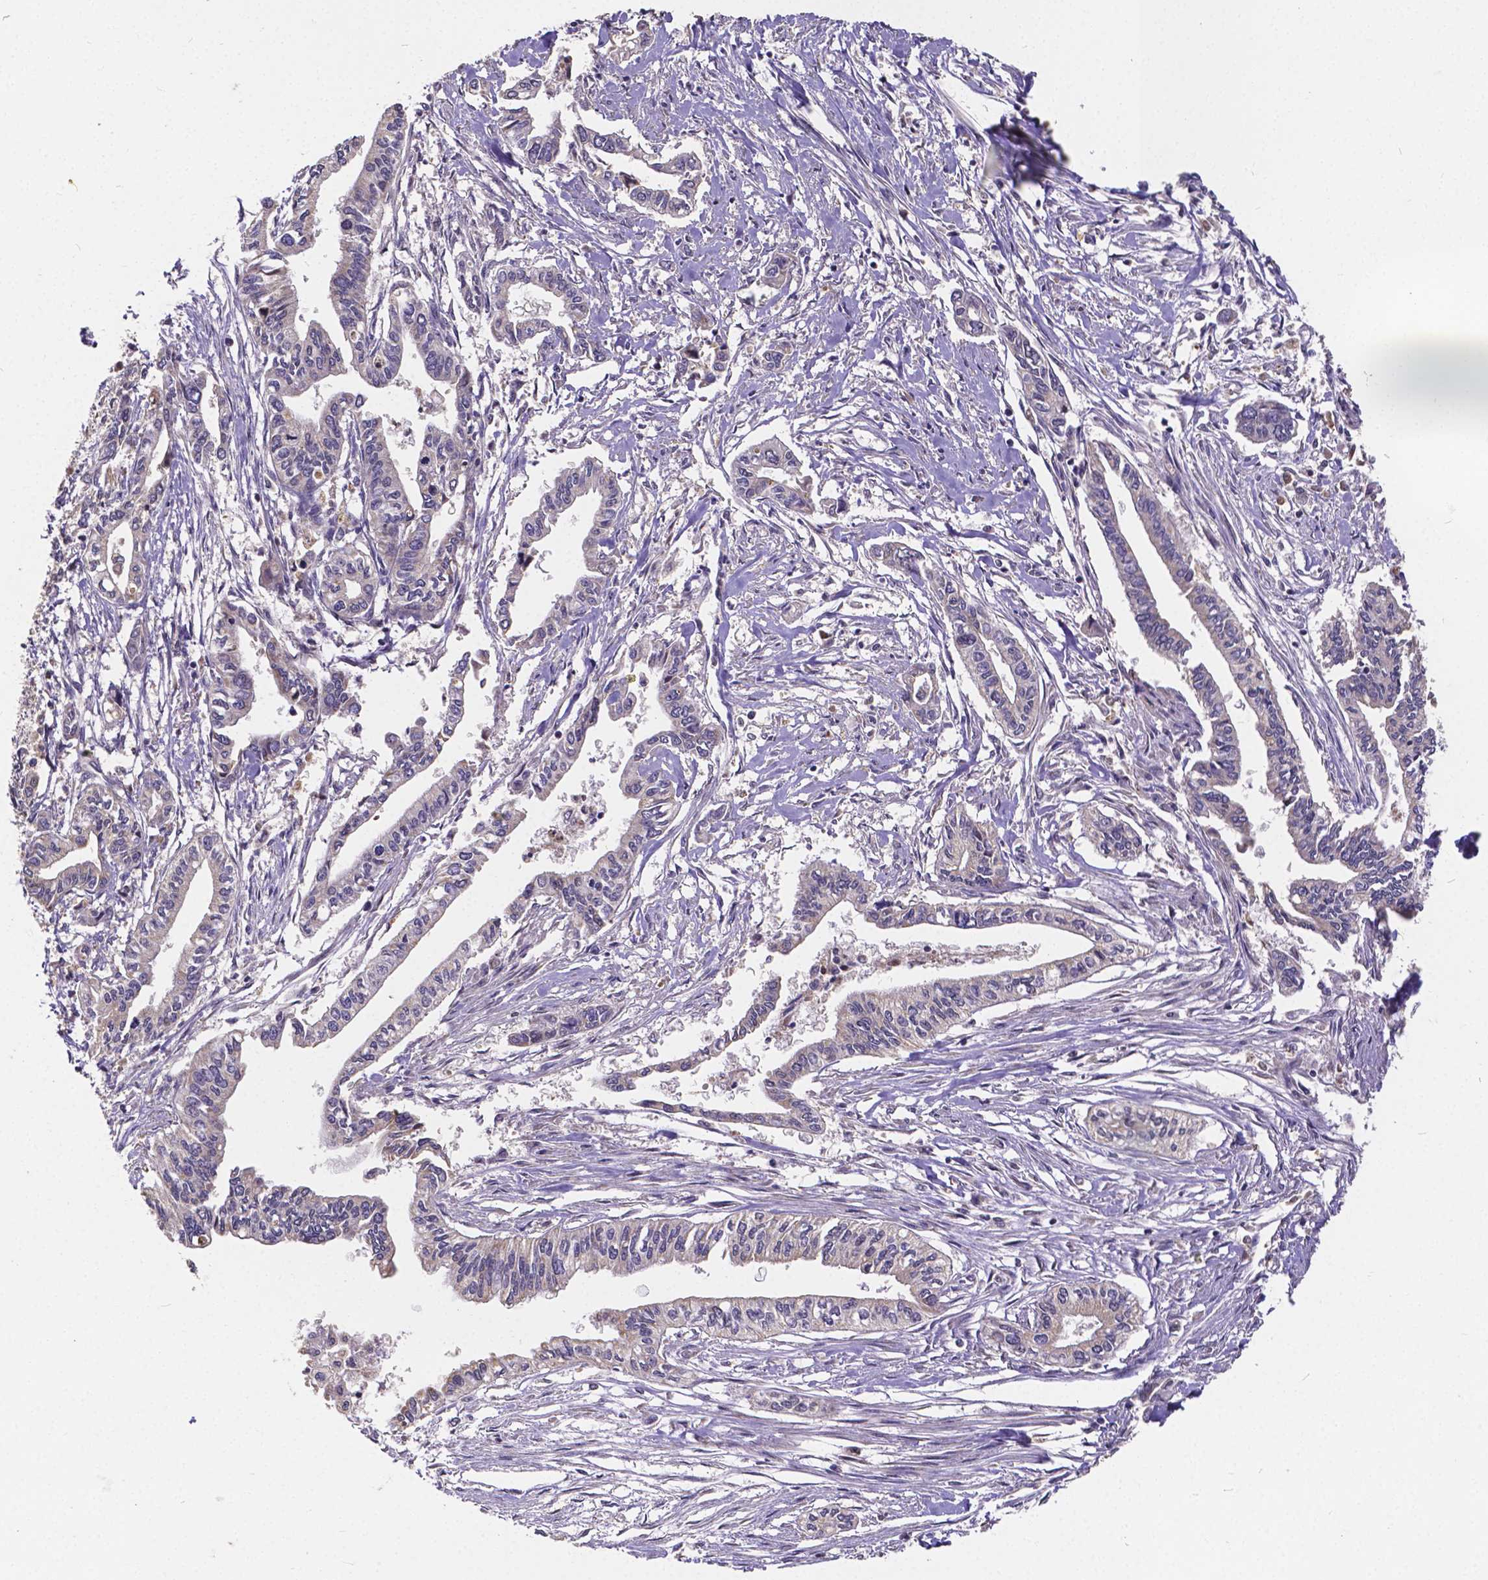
{"staining": {"intensity": "negative", "quantity": "none", "location": "none"}, "tissue": "pancreatic cancer", "cell_type": "Tumor cells", "image_type": "cancer", "snomed": [{"axis": "morphology", "description": "Adenocarcinoma, NOS"}, {"axis": "topography", "description": "Pancreas"}], "caption": "High magnification brightfield microscopy of pancreatic cancer (adenocarcinoma) stained with DAB (brown) and counterstained with hematoxylin (blue): tumor cells show no significant staining.", "gene": "CTNNA2", "patient": {"sex": "male", "age": 60}}